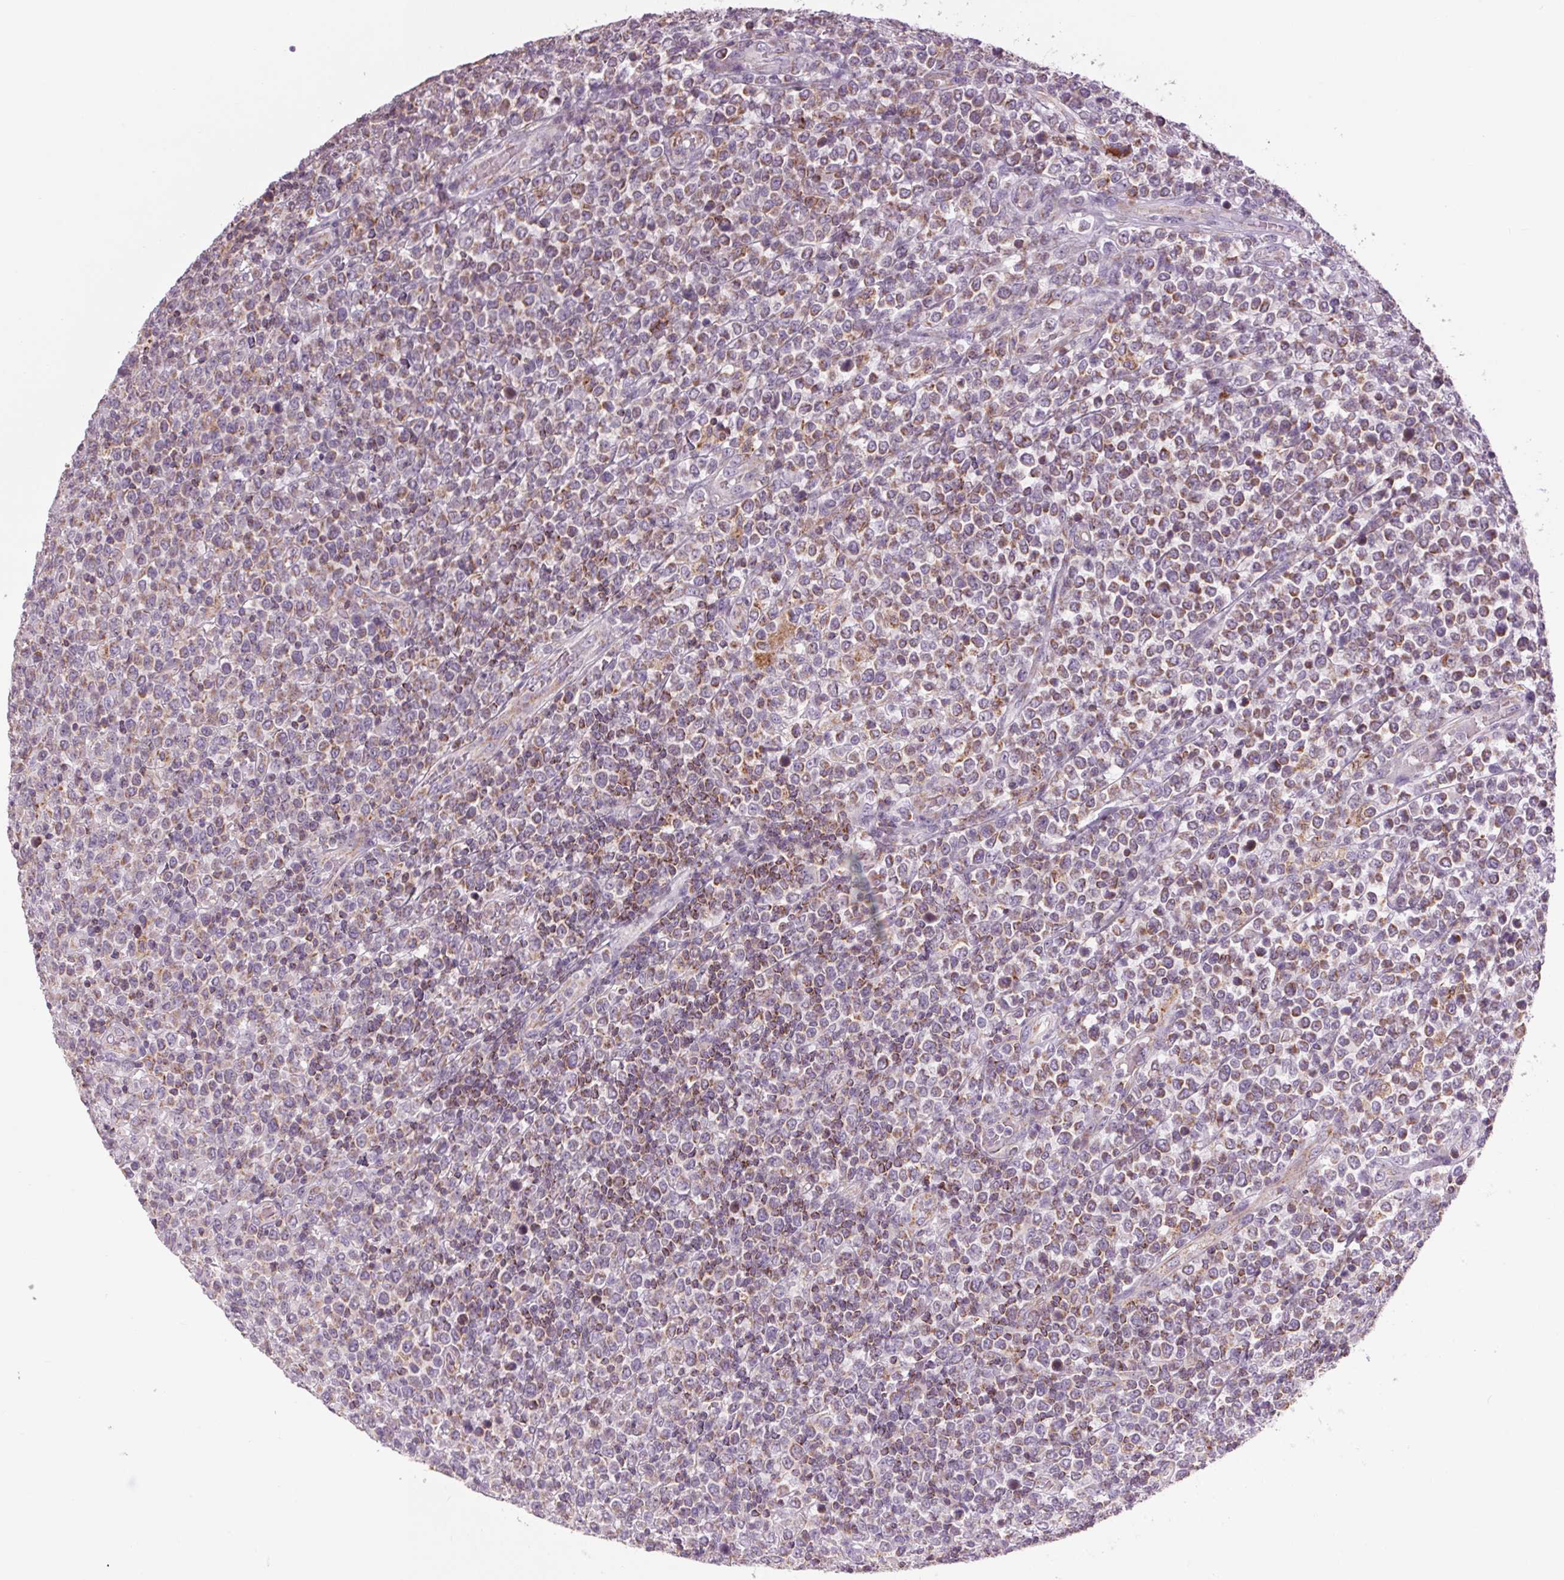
{"staining": {"intensity": "moderate", "quantity": "25%-75%", "location": "cytoplasmic/membranous"}, "tissue": "lymphoma", "cell_type": "Tumor cells", "image_type": "cancer", "snomed": [{"axis": "morphology", "description": "Malignant lymphoma, non-Hodgkin's type, High grade"}, {"axis": "topography", "description": "Soft tissue"}], "caption": "Moderate cytoplasmic/membranous expression for a protein is seen in approximately 25%-75% of tumor cells of high-grade malignant lymphoma, non-Hodgkin's type using IHC.", "gene": "COX6A1", "patient": {"sex": "female", "age": 56}}